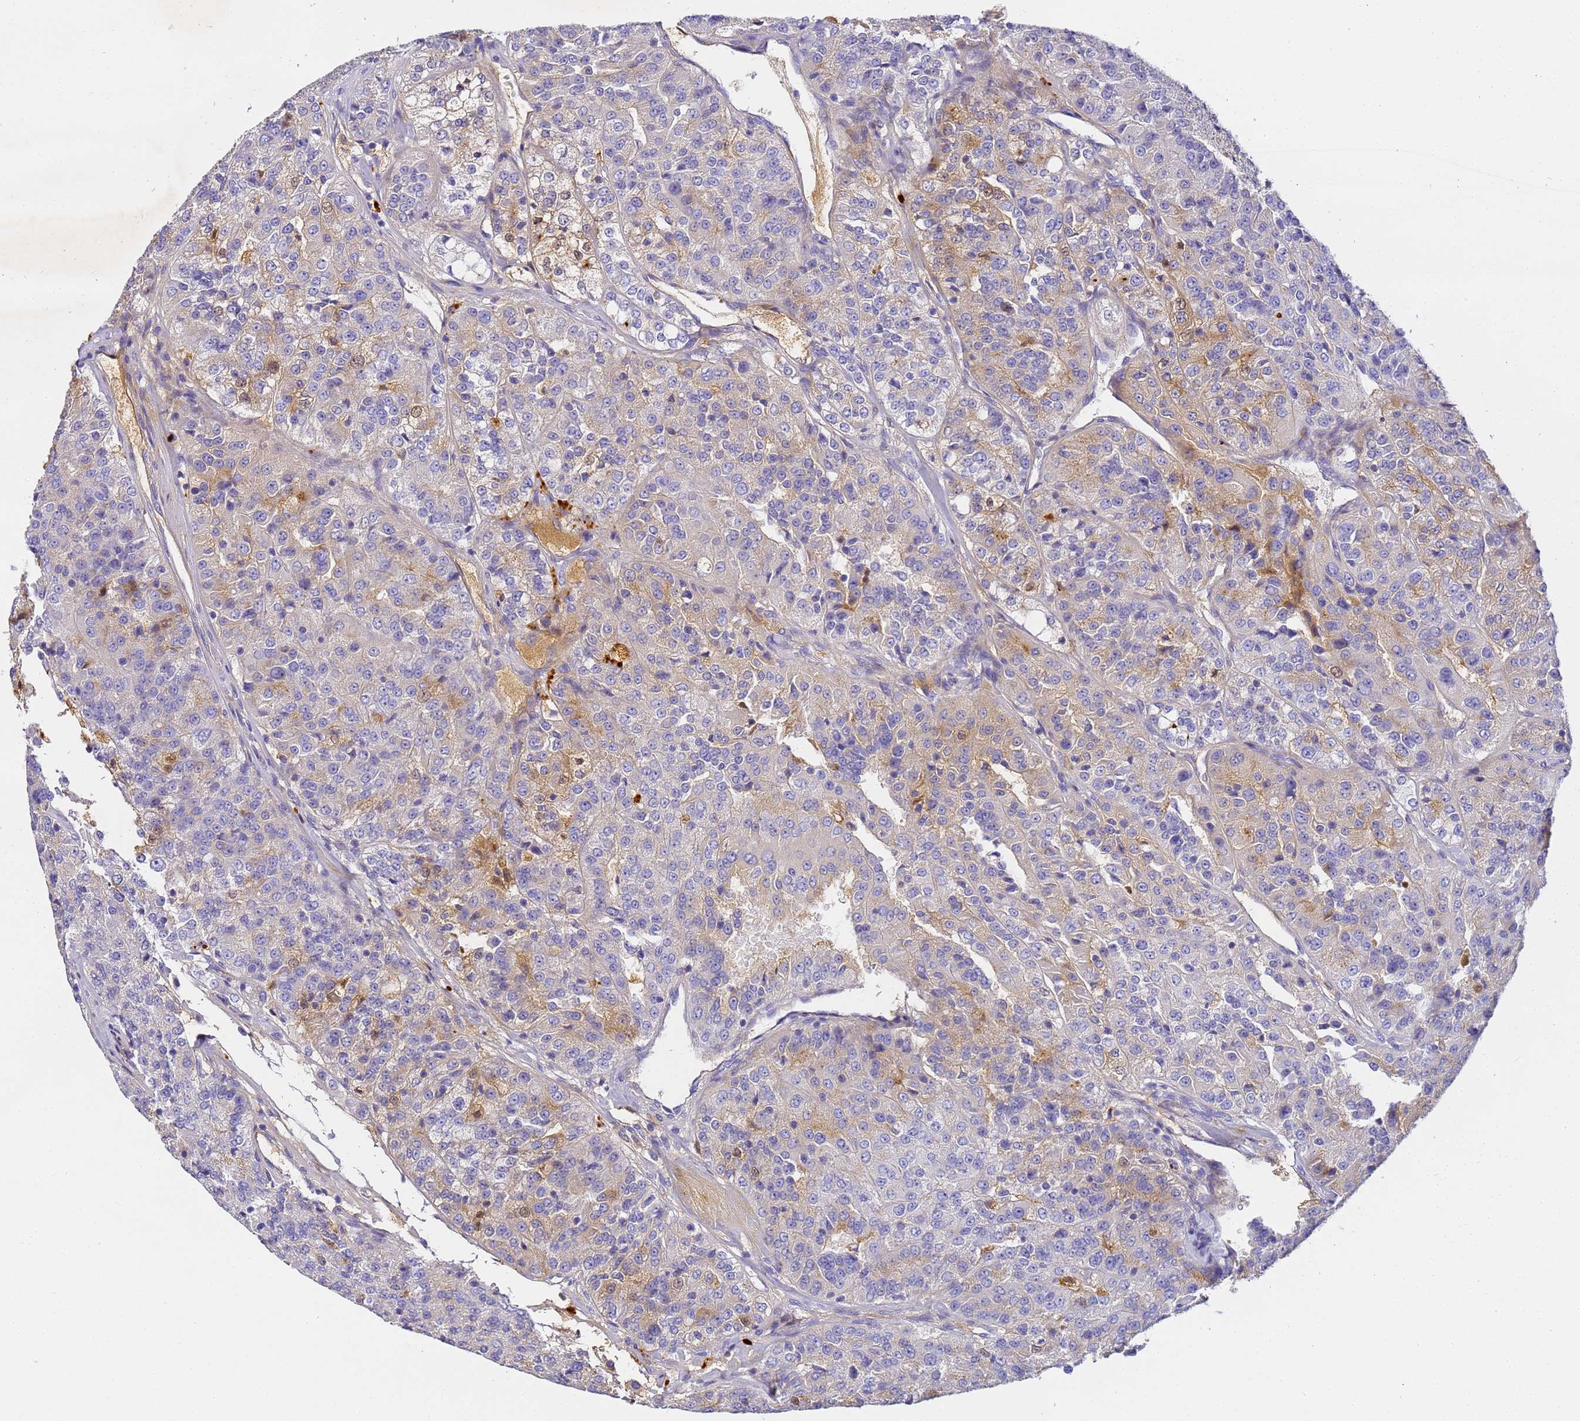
{"staining": {"intensity": "moderate", "quantity": "<25%", "location": "cytoplasmic/membranous"}, "tissue": "renal cancer", "cell_type": "Tumor cells", "image_type": "cancer", "snomed": [{"axis": "morphology", "description": "Adenocarcinoma, NOS"}, {"axis": "topography", "description": "Kidney"}], "caption": "This histopathology image shows immunohistochemistry staining of human adenocarcinoma (renal), with low moderate cytoplasmic/membranous positivity in about <25% of tumor cells.", "gene": "CFHR2", "patient": {"sex": "female", "age": 63}}